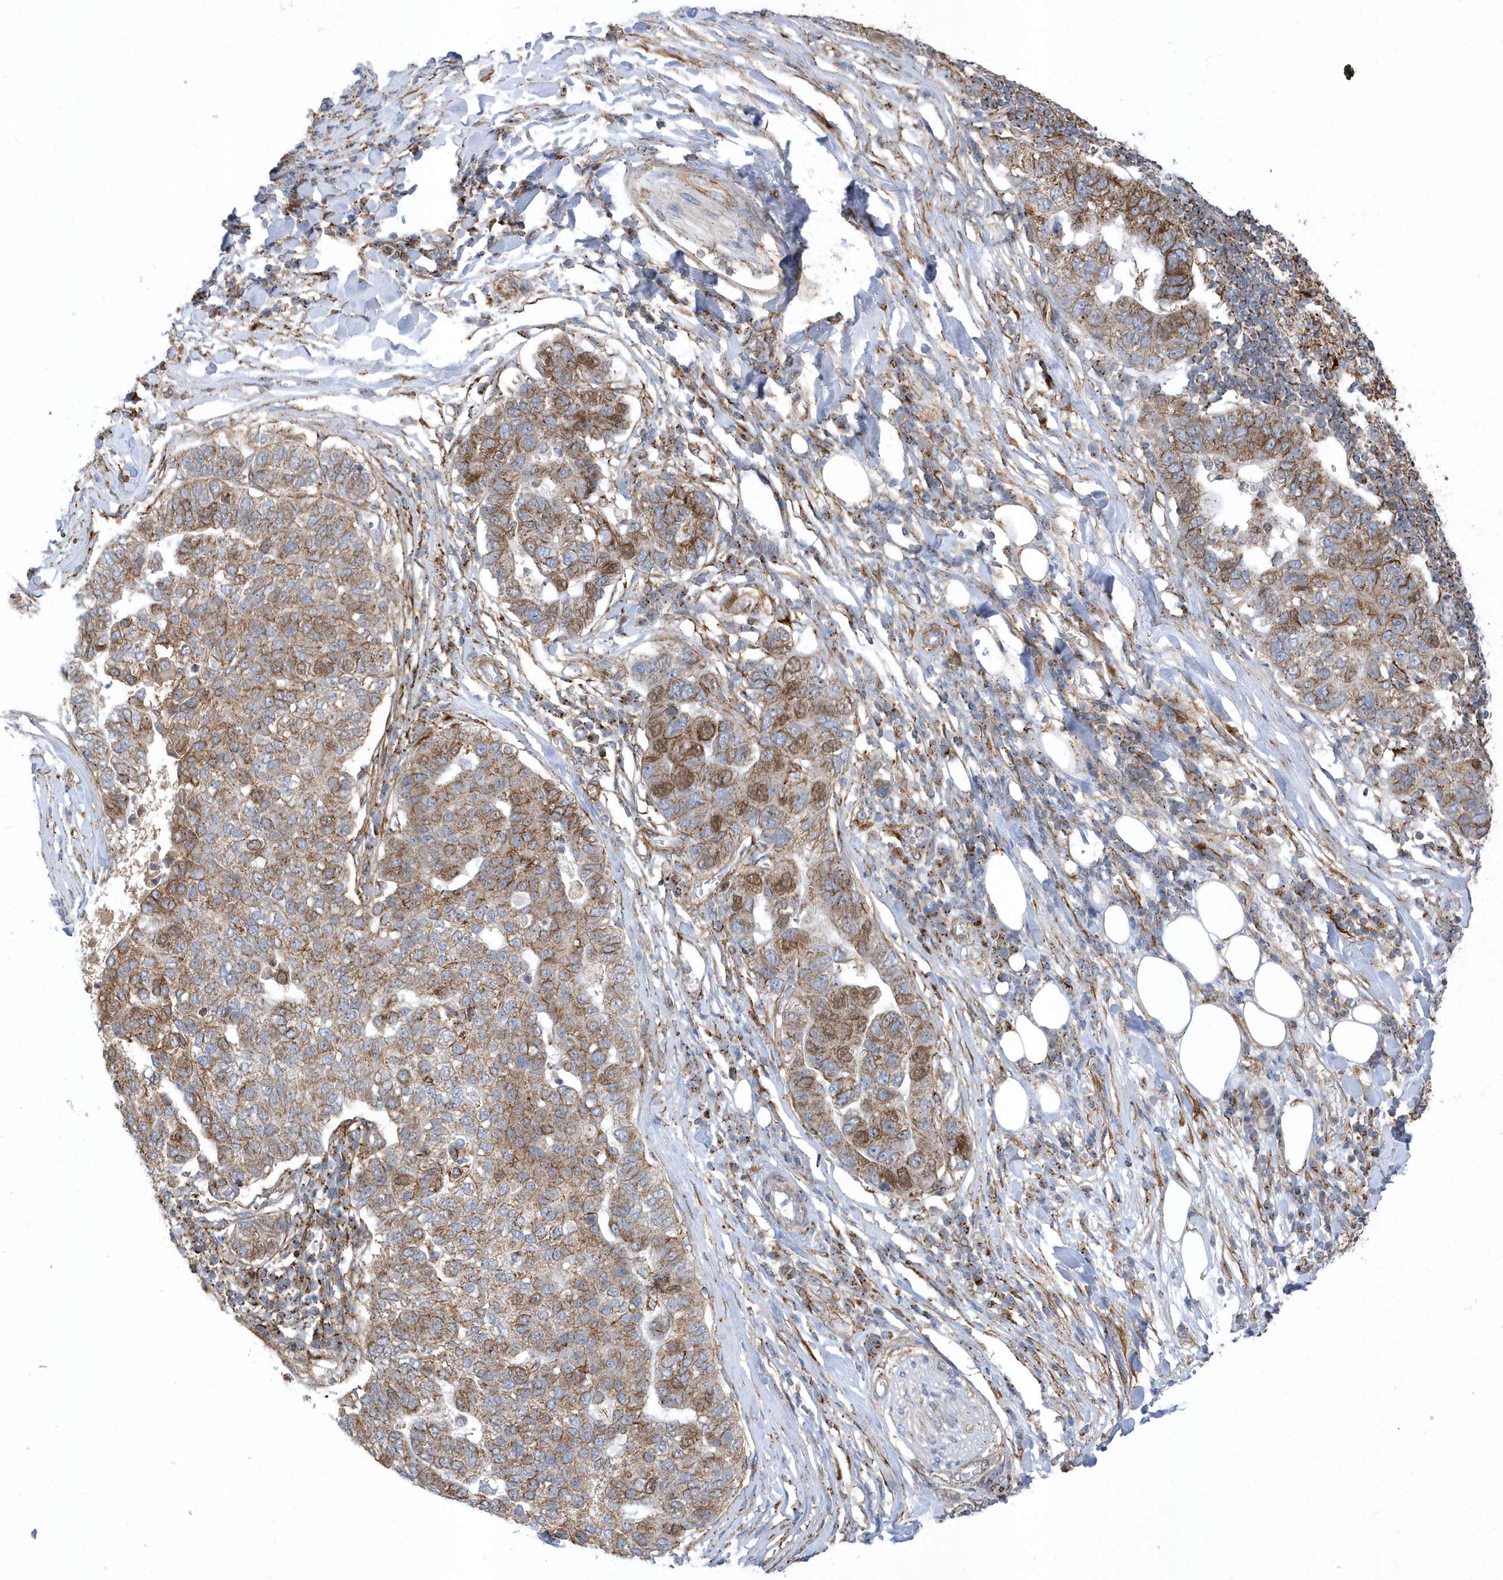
{"staining": {"intensity": "moderate", "quantity": ">75%", "location": "cytoplasmic/membranous,nuclear"}, "tissue": "pancreatic cancer", "cell_type": "Tumor cells", "image_type": "cancer", "snomed": [{"axis": "morphology", "description": "Adenocarcinoma, NOS"}, {"axis": "topography", "description": "Pancreas"}], "caption": "Immunohistochemical staining of human pancreatic cancer demonstrates medium levels of moderate cytoplasmic/membranous and nuclear protein expression in about >75% of tumor cells. (Stains: DAB (3,3'-diaminobenzidine) in brown, nuclei in blue, Microscopy: brightfield microscopy at high magnification).", "gene": "HRH4", "patient": {"sex": "female", "age": 61}}